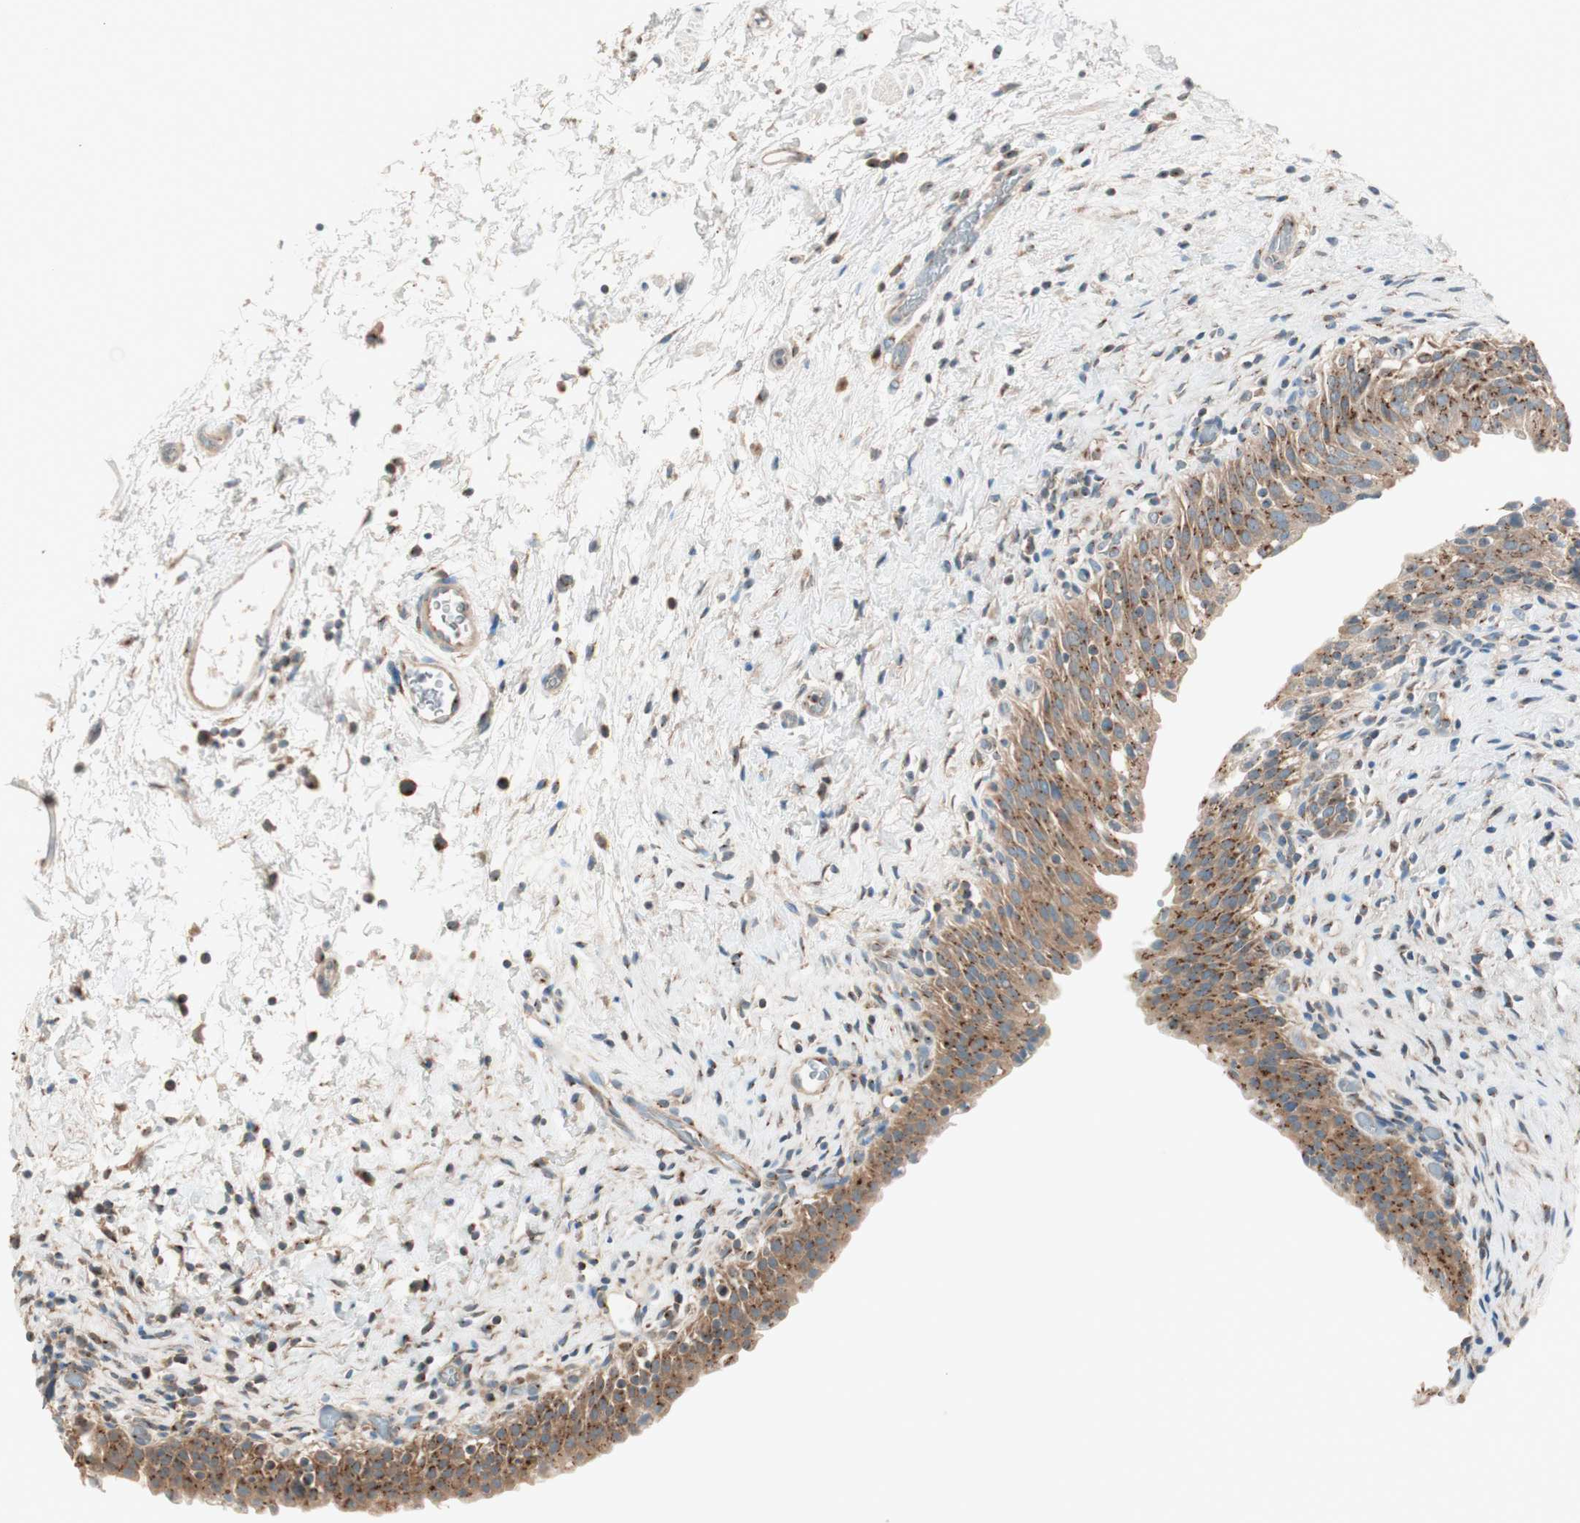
{"staining": {"intensity": "moderate", "quantity": ">75%", "location": "cytoplasmic/membranous"}, "tissue": "urinary bladder", "cell_type": "Urothelial cells", "image_type": "normal", "snomed": [{"axis": "morphology", "description": "Normal tissue, NOS"}, {"axis": "topography", "description": "Urinary bladder"}], "caption": "Urinary bladder stained for a protein demonstrates moderate cytoplasmic/membranous positivity in urothelial cells. Using DAB (brown) and hematoxylin (blue) stains, captured at high magnification using brightfield microscopy.", "gene": "SEC16A", "patient": {"sex": "male", "age": 51}}